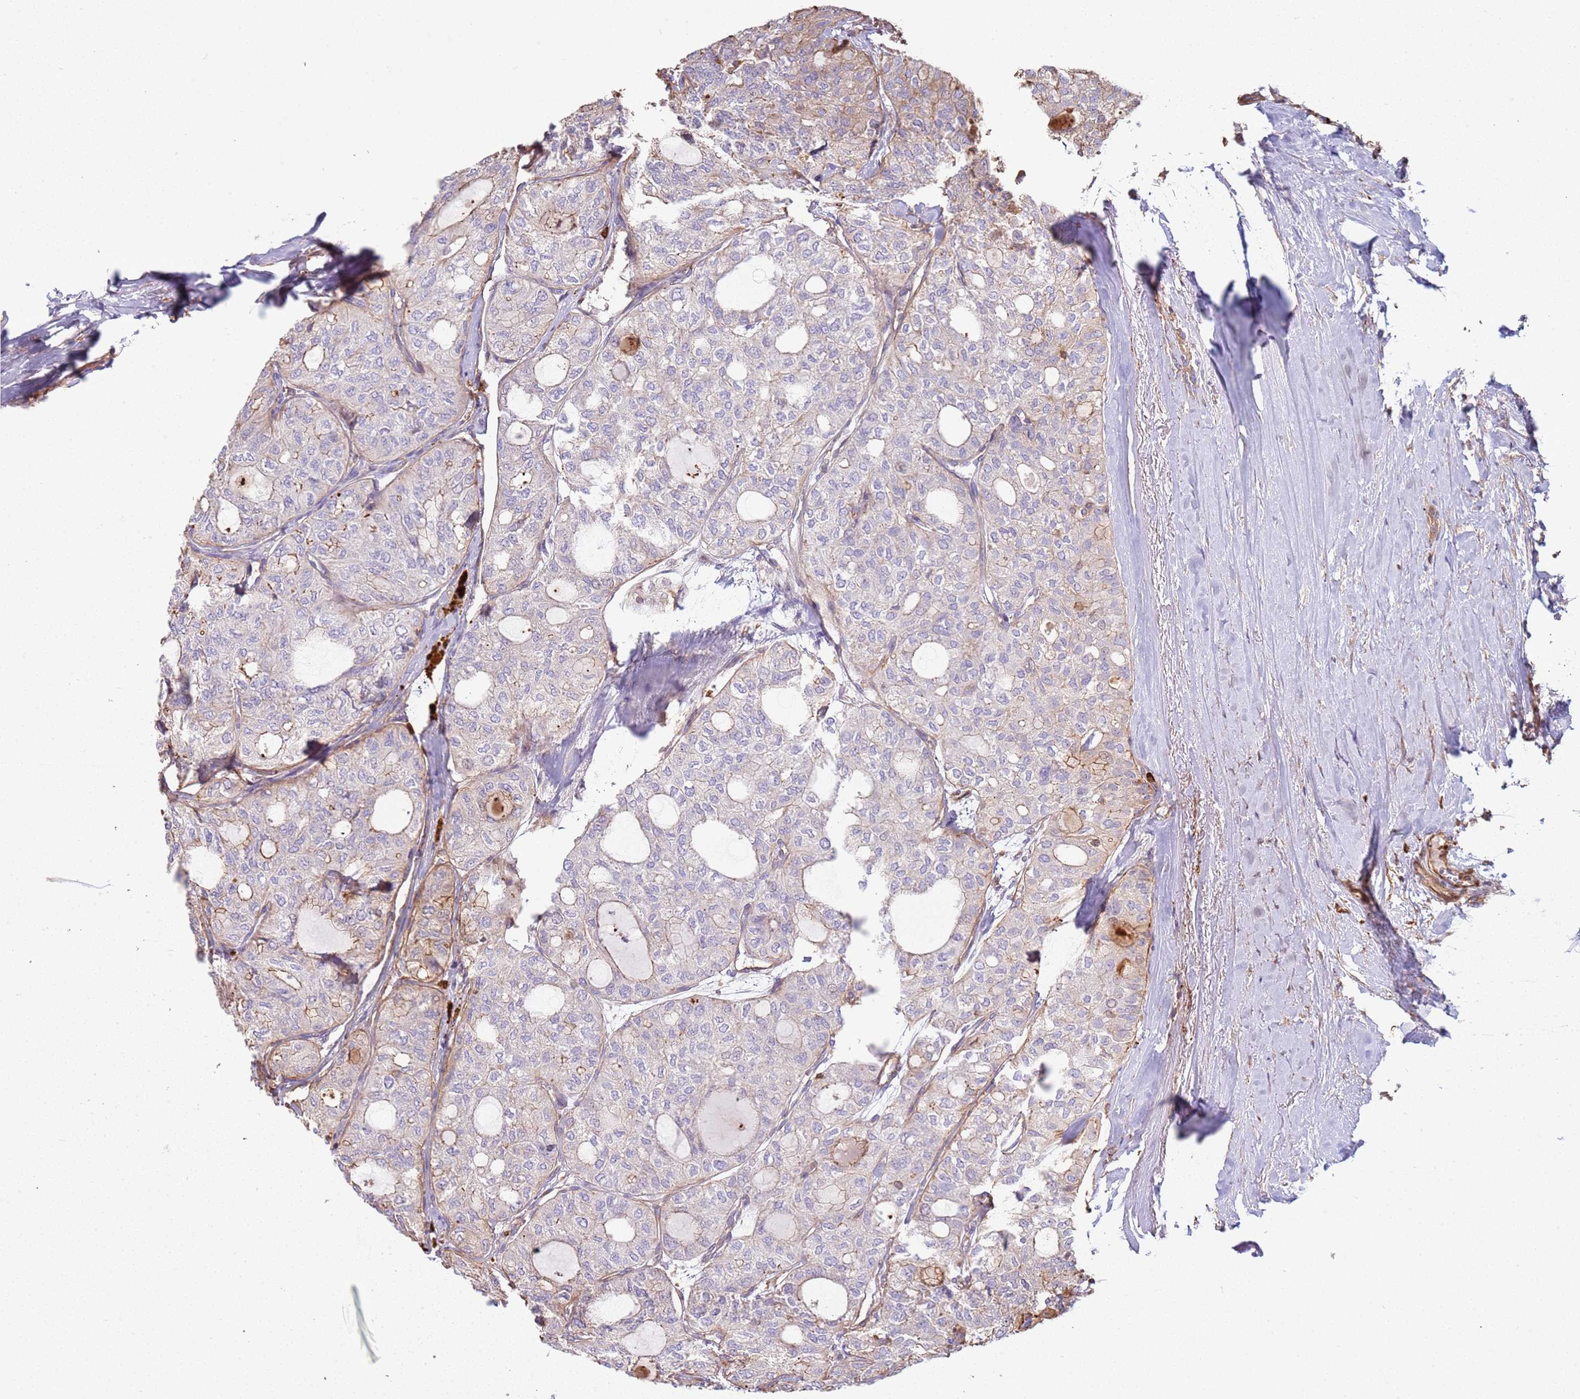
{"staining": {"intensity": "moderate", "quantity": "<25%", "location": "cytoplasmic/membranous"}, "tissue": "thyroid cancer", "cell_type": "Tumor cells", "image_type": "cancer", "snomed": [{"axis": "morphology", "description": "Follicular adenoma carcinoma, NOS"}, {"axis": "topography", "description": "Thyroid gland"}], "caption": "Human follicular adenoma carcinoma (thyroid) stained for a protein (brown) demonstrates moderate cytoplasmic/membranous positive positivity in about <25% of tumor cells.", "gene": "NDUFAF4", "patient": {"sex": "male", "age": 75}}